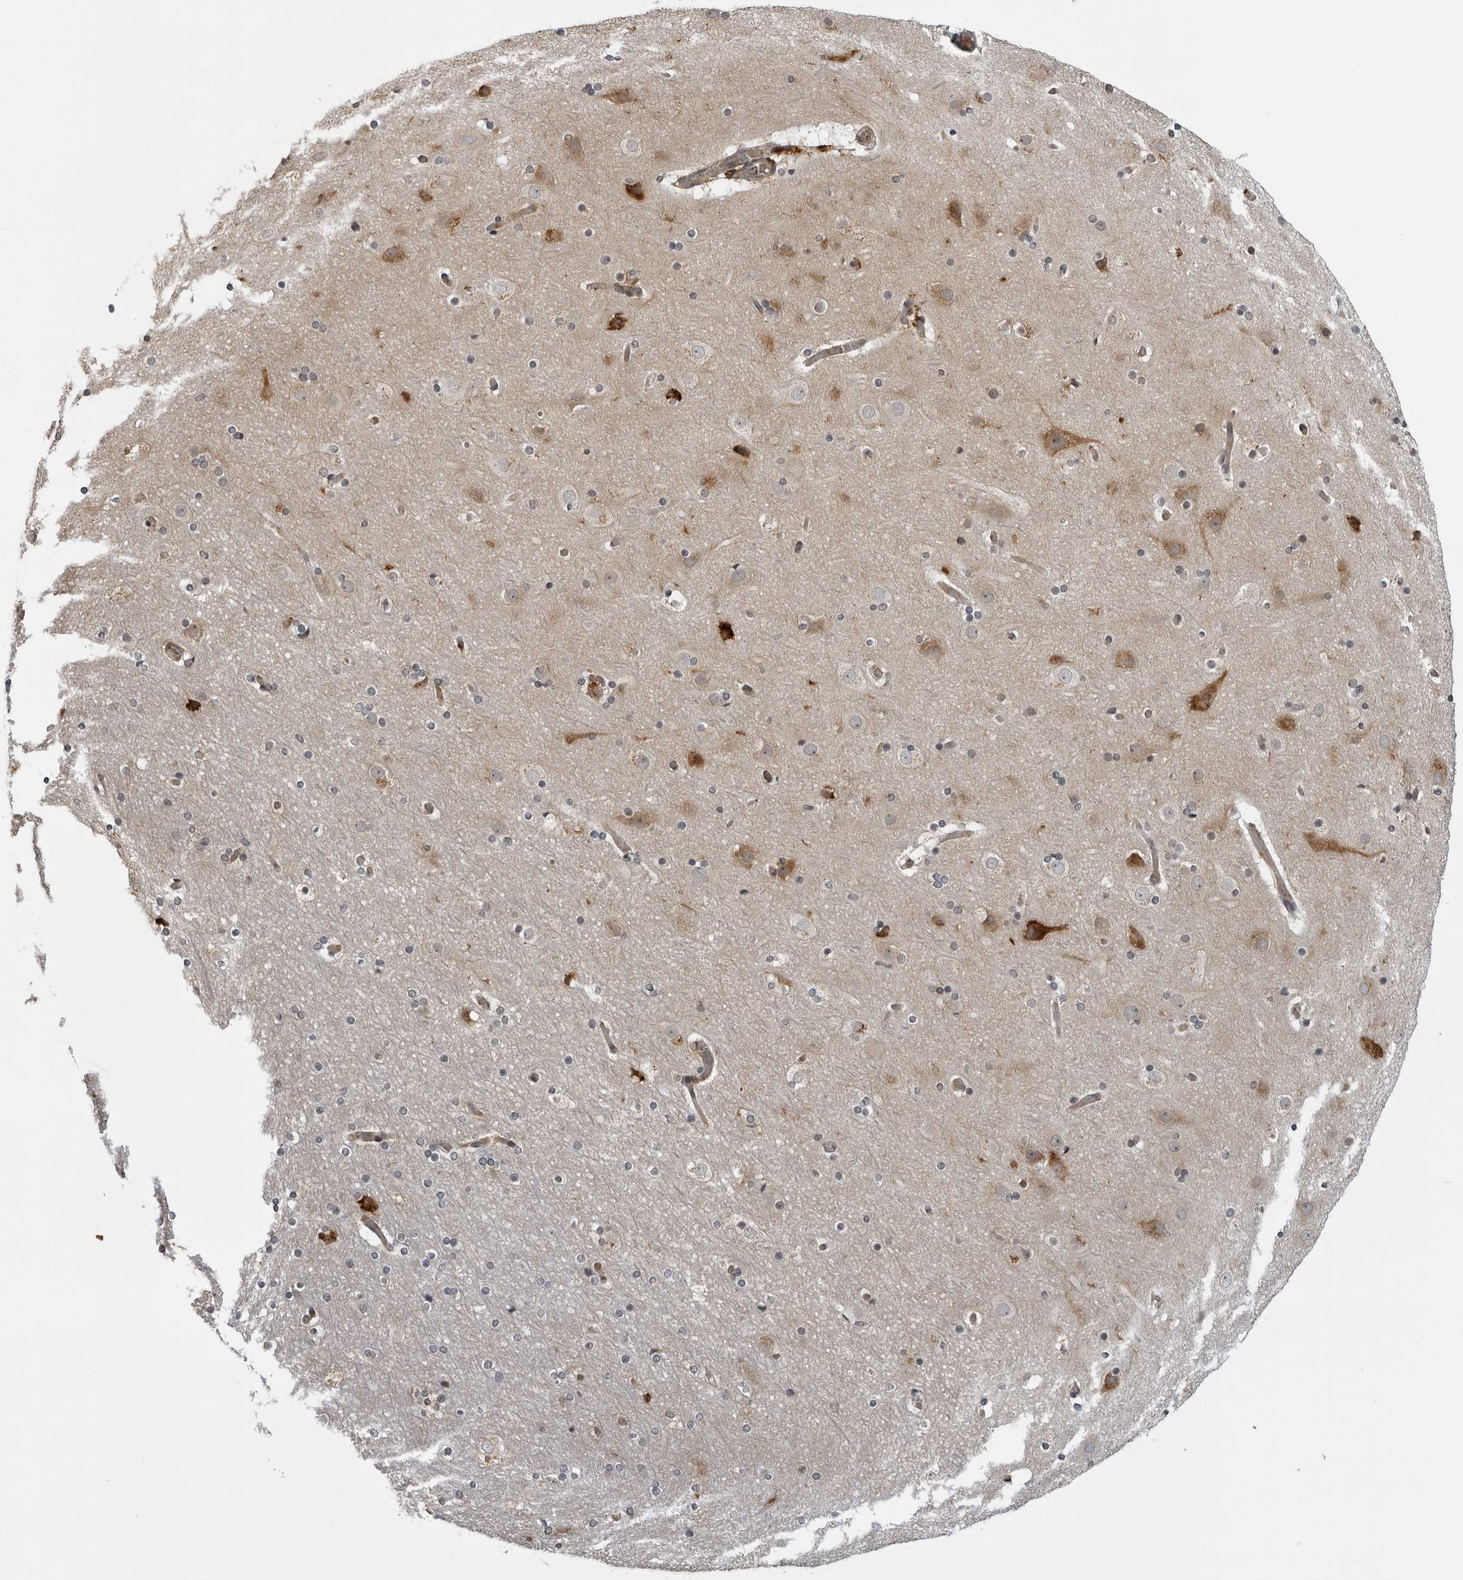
{"staining": {"intensity": "negative", "quantity": "none", "location": "none"}, "tissue": "cerebral cortex", "cell_type": "Endothelial cells", "image_type": "normal", "snomed": [{"axis": "morphology", "description": "Normal tissue, NOS"}, {"axis": "topography", "description": "Cerebral cortex"}], "caption": "DAB (3,3'-diaminobenzidine) immunohistochemical staining of normal human cerebral cortex reveals no significant staining in endothelial cells. (IHC, brightfield microscopy, high magnification).", "gene": "THOP1", "patient": {"sex": "male", "age": 57}}